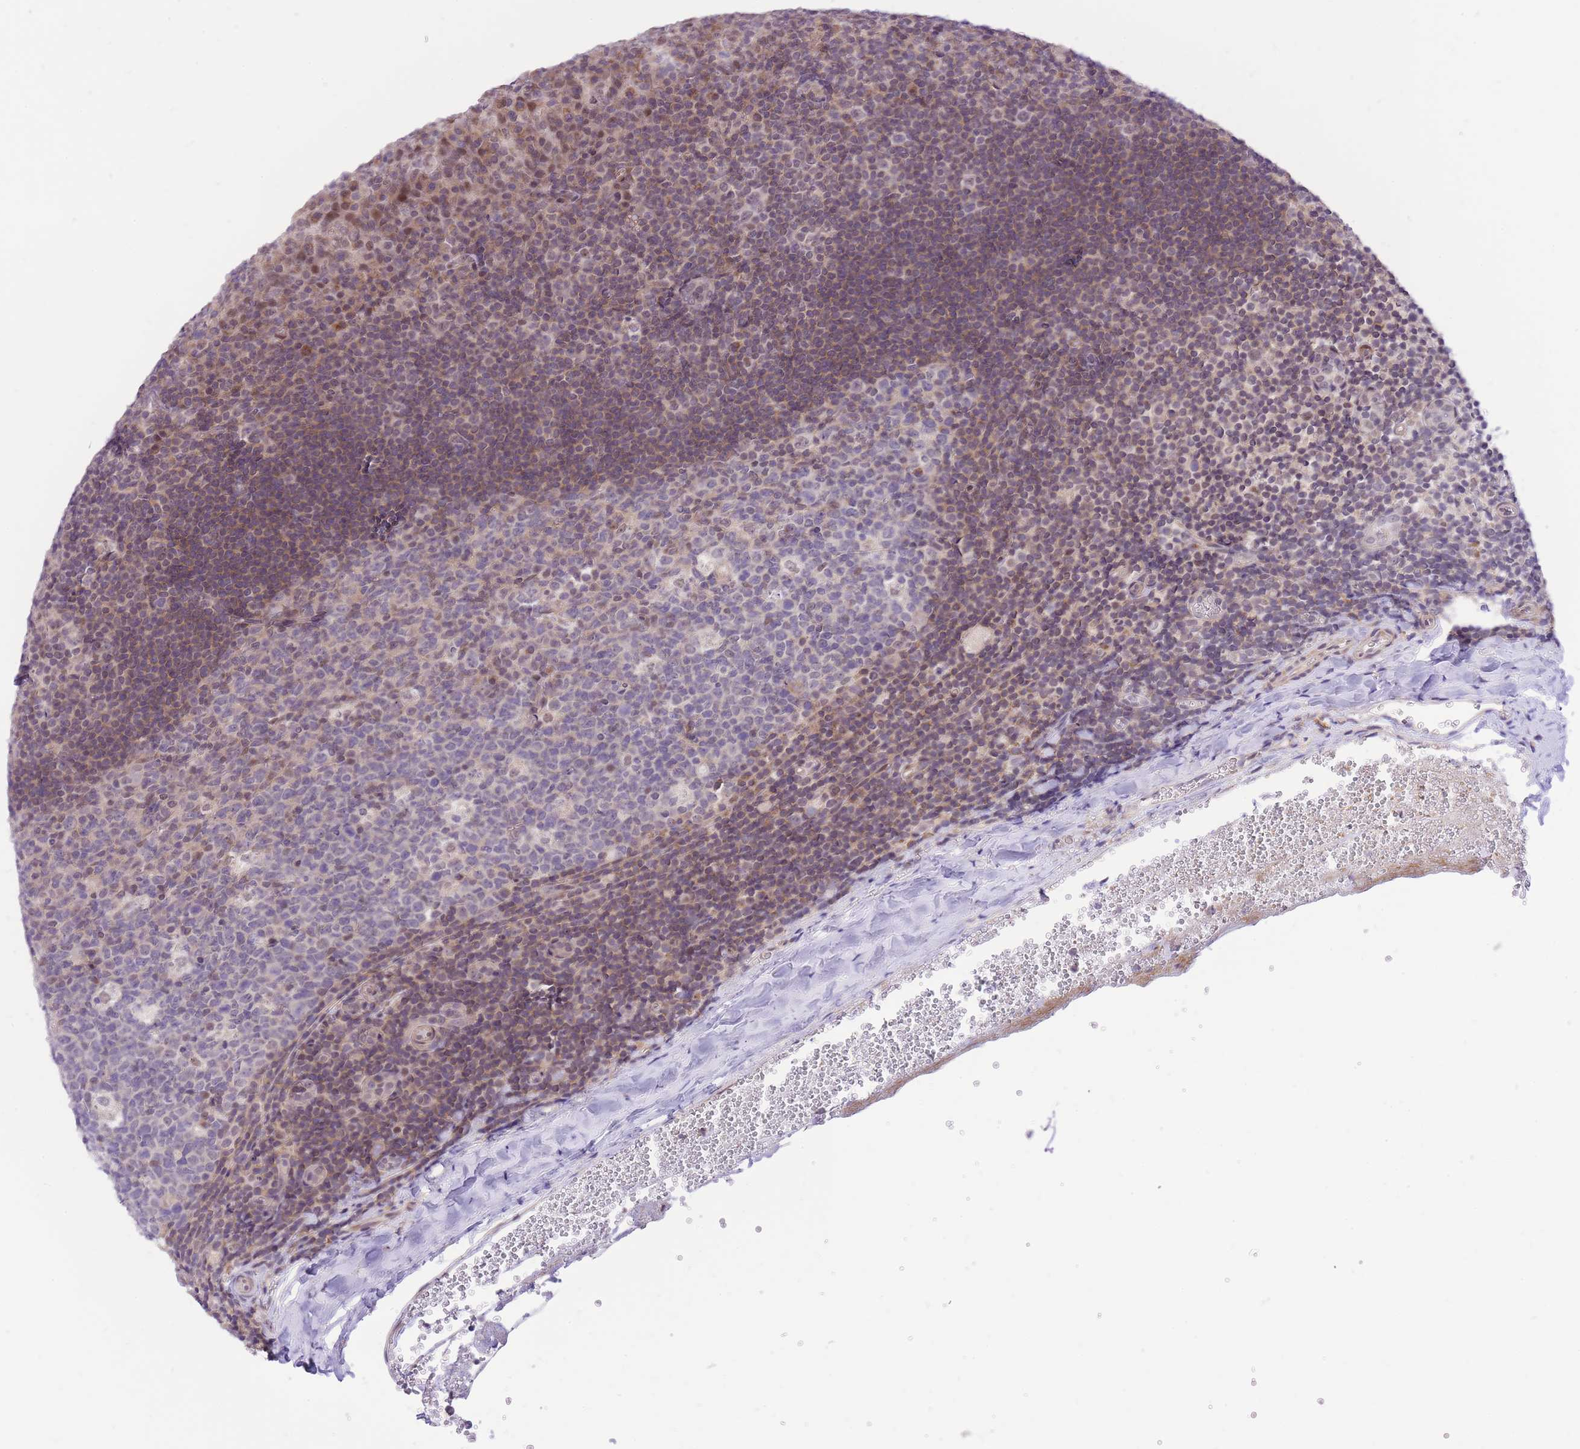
{"staining": {"intensity": "weak", "quantity": "<25%", "location": "cytoplasmic/membranous"}, "tissue": "tonsil", "cell_type": "Germinal center cells", "image_type": "normal", "snomed": [{"axis": "morphology", "description": "Normal tissue, NOS"}, {"axis": "topography", "description": "Tonsil"}], "caption": "DAB immunohistochemical staining of normal human tonsil demonstrates no significant positivity in germinal center cells.", "gene": "MINDY2", "patient": {"sex": "male", "age": 17}}